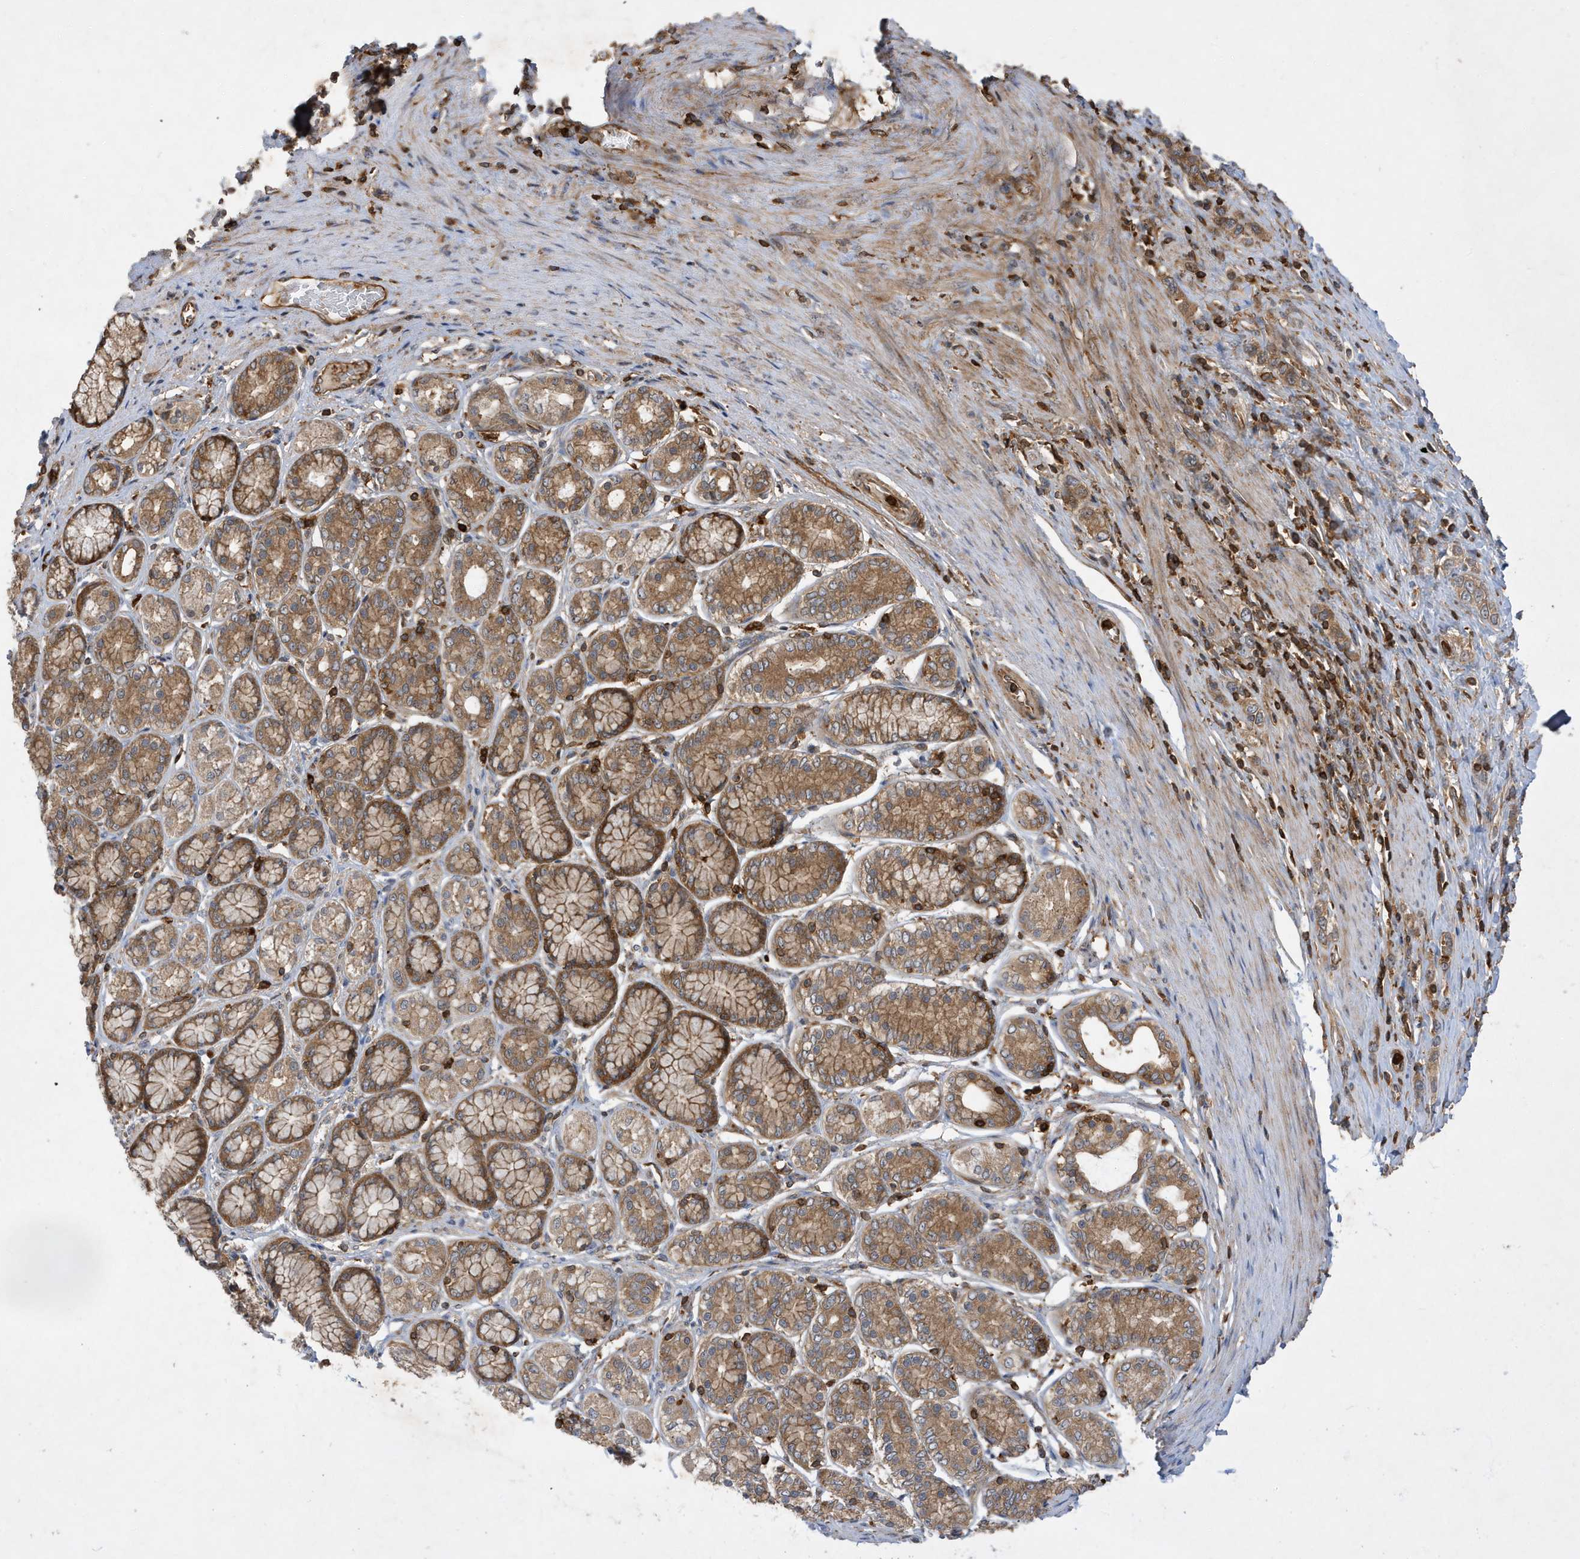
{"staining": {"intensity": "moderate", "quantity": ">75%", "location": "cytoplasmic/membranous"}, "tissue": "stomach cancer", "cell_type": "Tumor cells", "image_type": "cancer", "snomed": [{"axis": "morphology", "description": "Normal tissue, NOS"}, {"axis": "morphology", "description": "Adenocarcinoma, NOS"}, {"axis": "topography", "description": "Stomach, upper"}, {"axis": "topography", "description": "Stomach"}], "caption": "Human stomach cancer stained with a brown dye displays moderate cytoplasmic/membranous positive positivity in approximately >75% of tumor cells.", "gene": "LAPTM4A", "patient": {"sex": "female", "age": 65}}